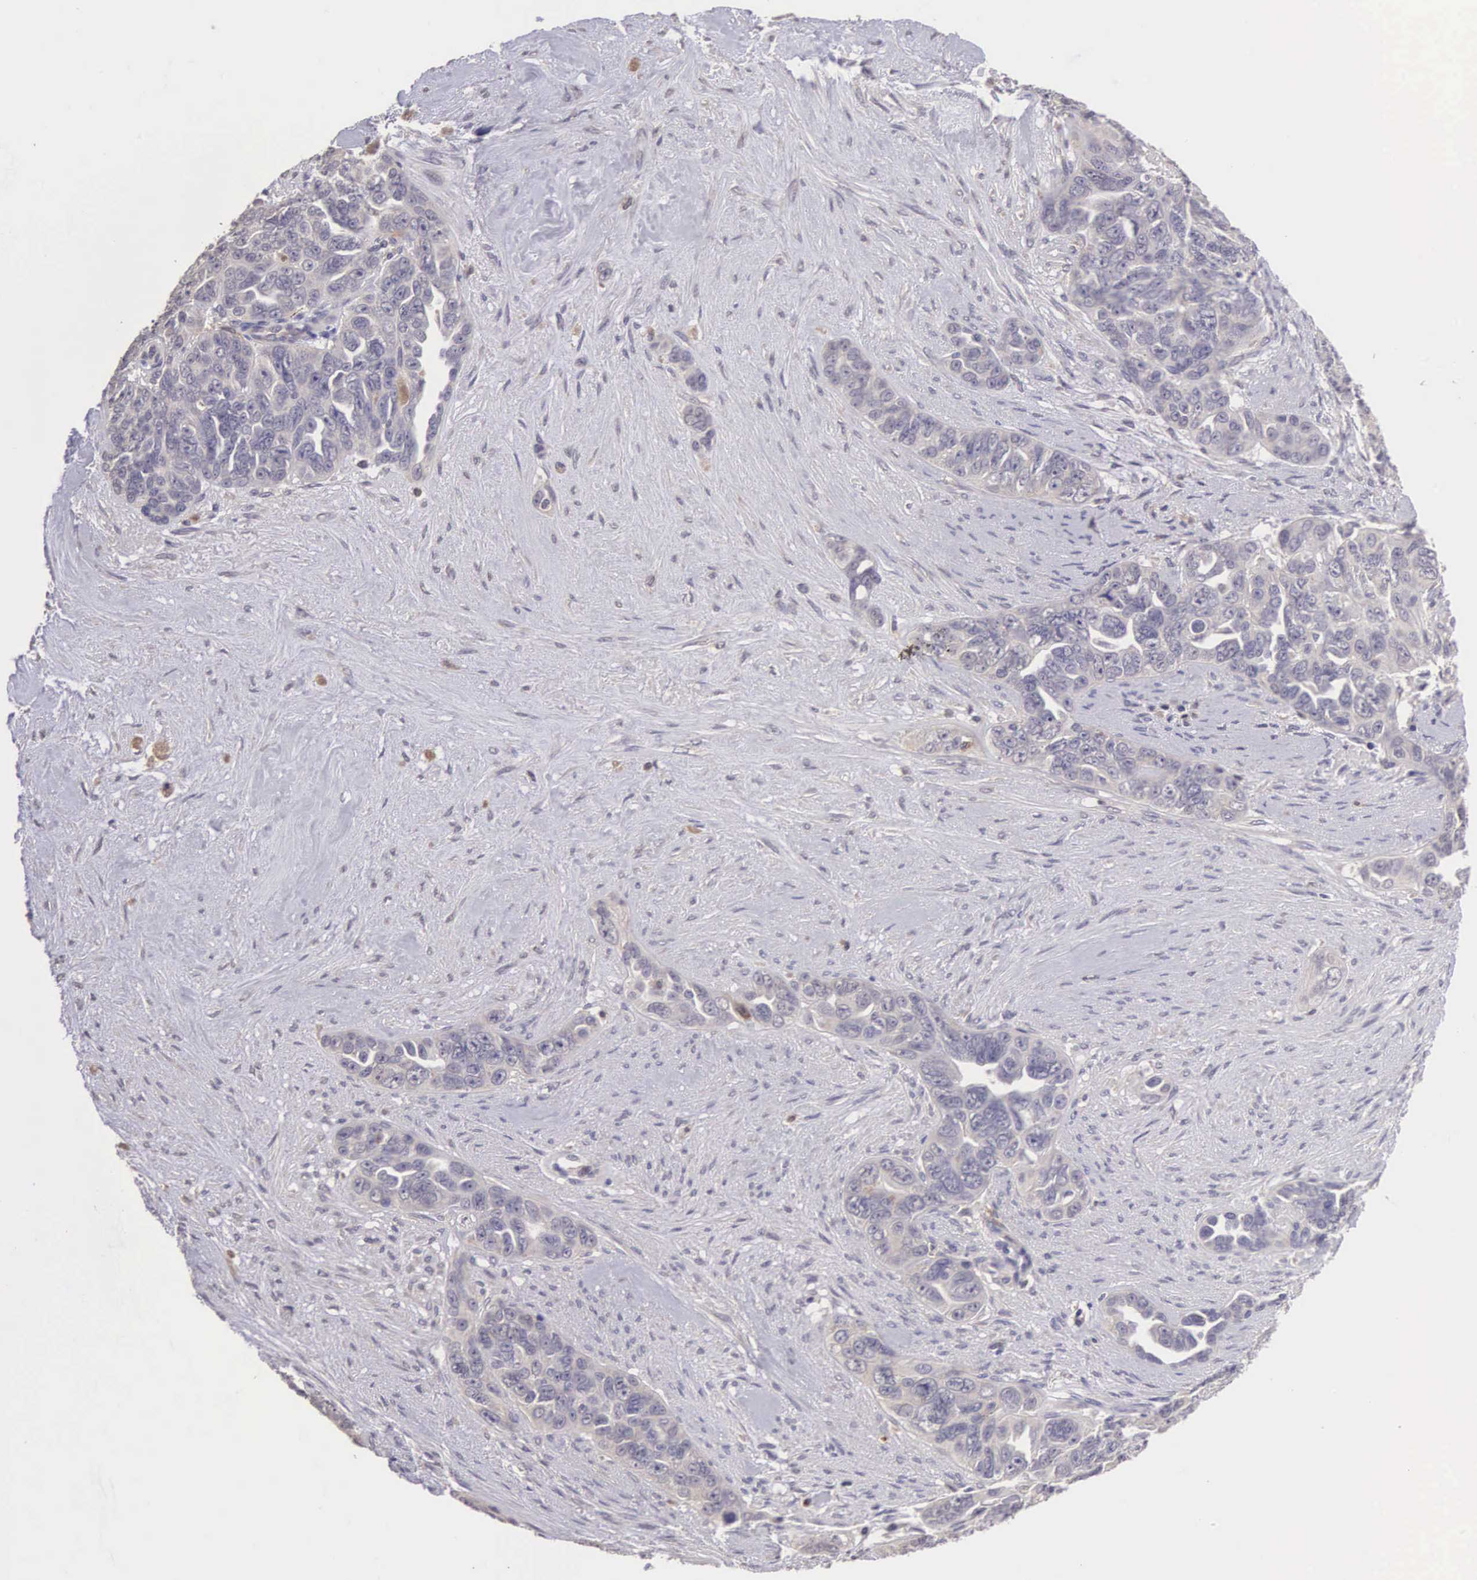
{"staining": {"intensity": "weak", "quantity": "25%-75%", "location": "cytoplasmic/membranous,nuclear"}, "tissue": "ovarian cancer", "cell_type": "Tumor cells", "image_type": "cancer", "snomed": [{"axis": "morphology", "description": "Cystadenocarcinoma, serous, NOS"}, {"axis": "topography", "description": "Ovary"}], "caption": "Protein expression analysis of ovarian cancer (serous cystadenocarcinoma) reveals weak cytoplasmic/membranous and nuclear expression in approximately 25%-75% of tumor cells.", "gene": "CDC45", "patient": {"sex": "female", "age": 63}}